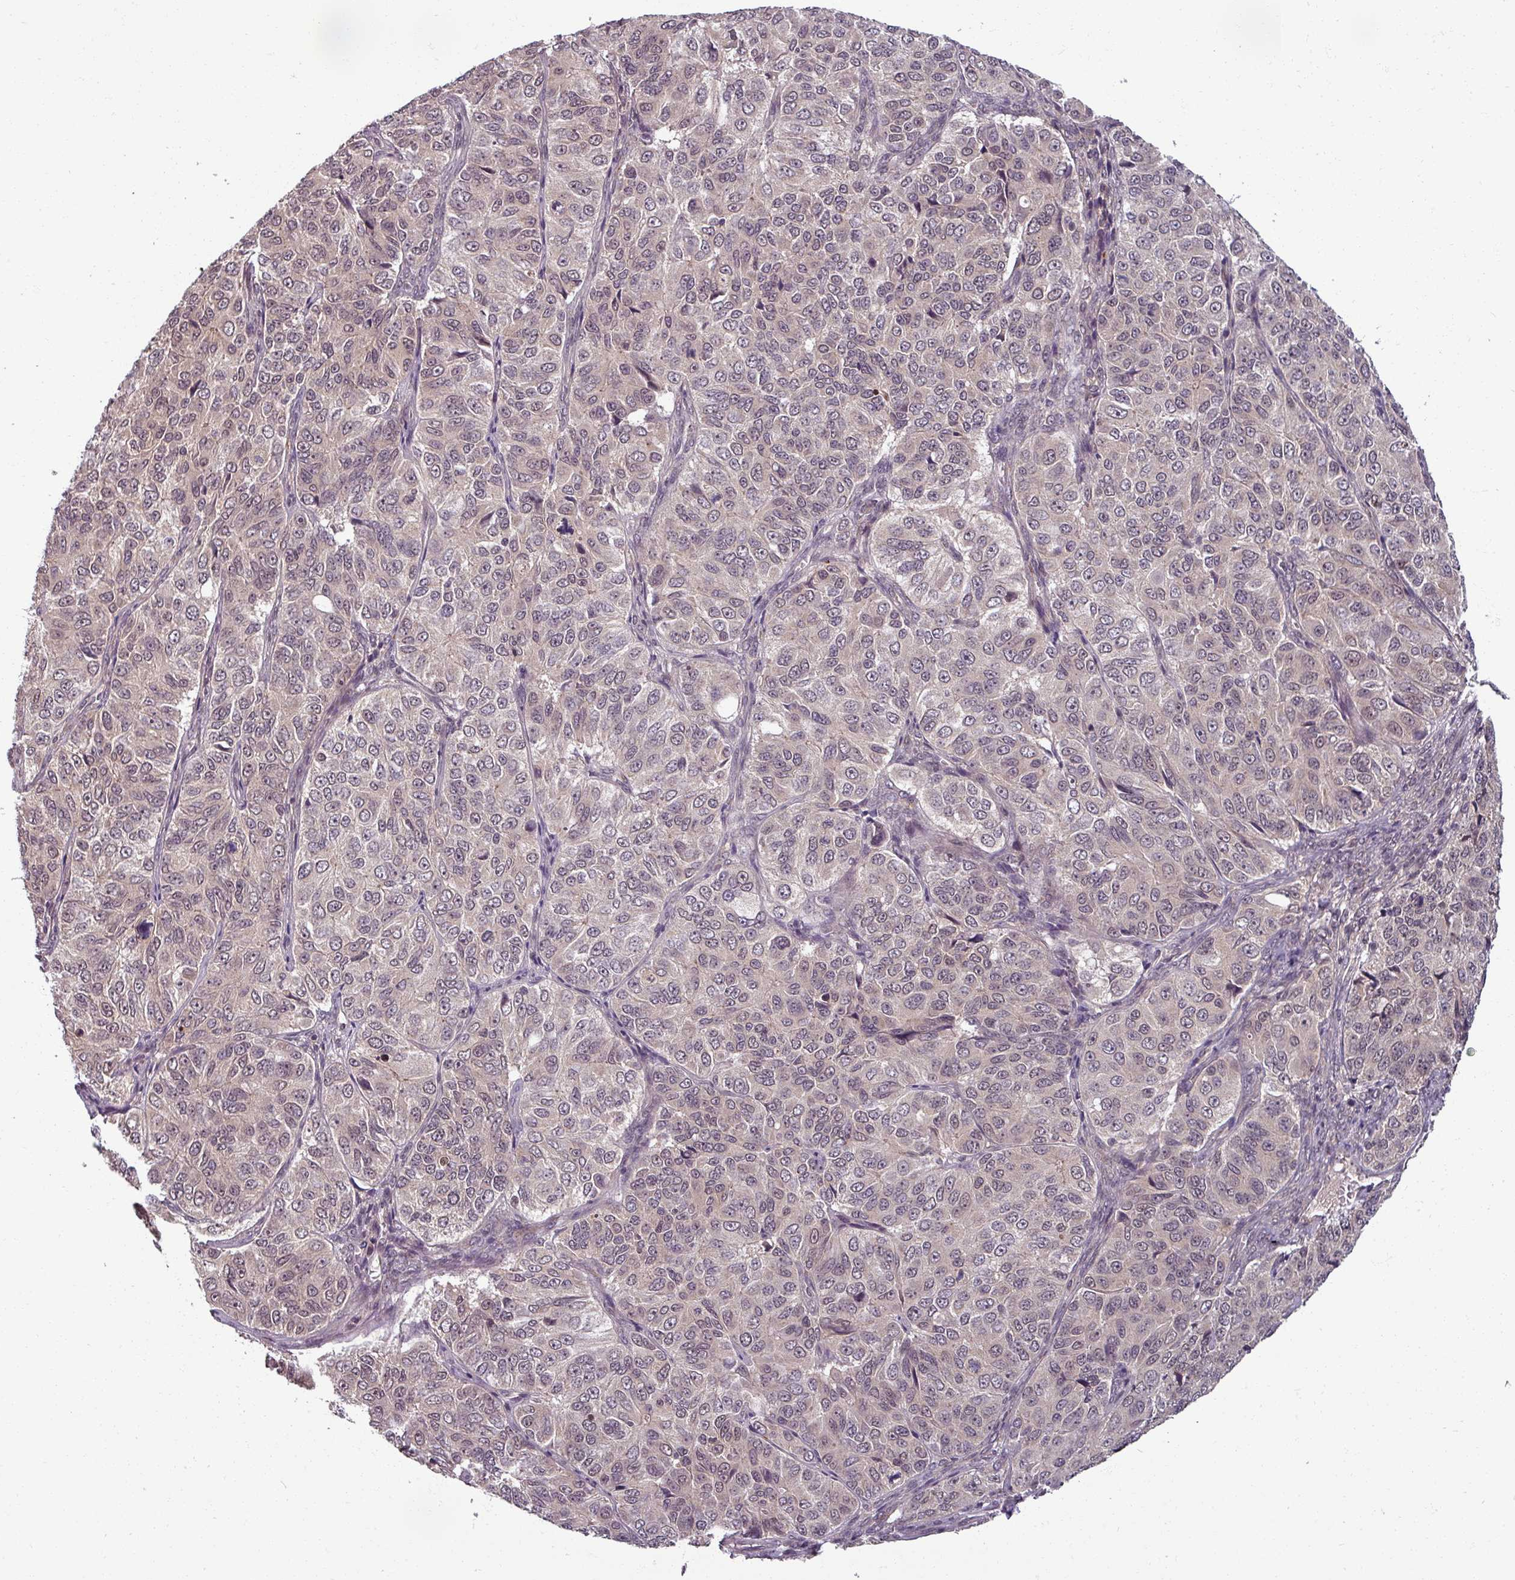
{"staining": {"intensity": "weak", "quantity": "25%-75%", "location": "cytoplasmic/membranous,nuclear"}, "tissue": "ovarian cancer", "cell_type": "Tumor cells", "image_type": "cancer", "snomed": [{"axis": "morphology", "description": "Carcinoma, endometroid"}, {"axis": "topography", "description": "Ovary"}], "caption": "Immunohistochemical staining of human ovarian cancer (endometroid carcinoma) displays low levels of weak cytoplasmic/membranous and nuclear positivity in about 25%-75% of tumor cells.", "gene": "POLR2G", "patient": {"sex": "female", "age": 51}}